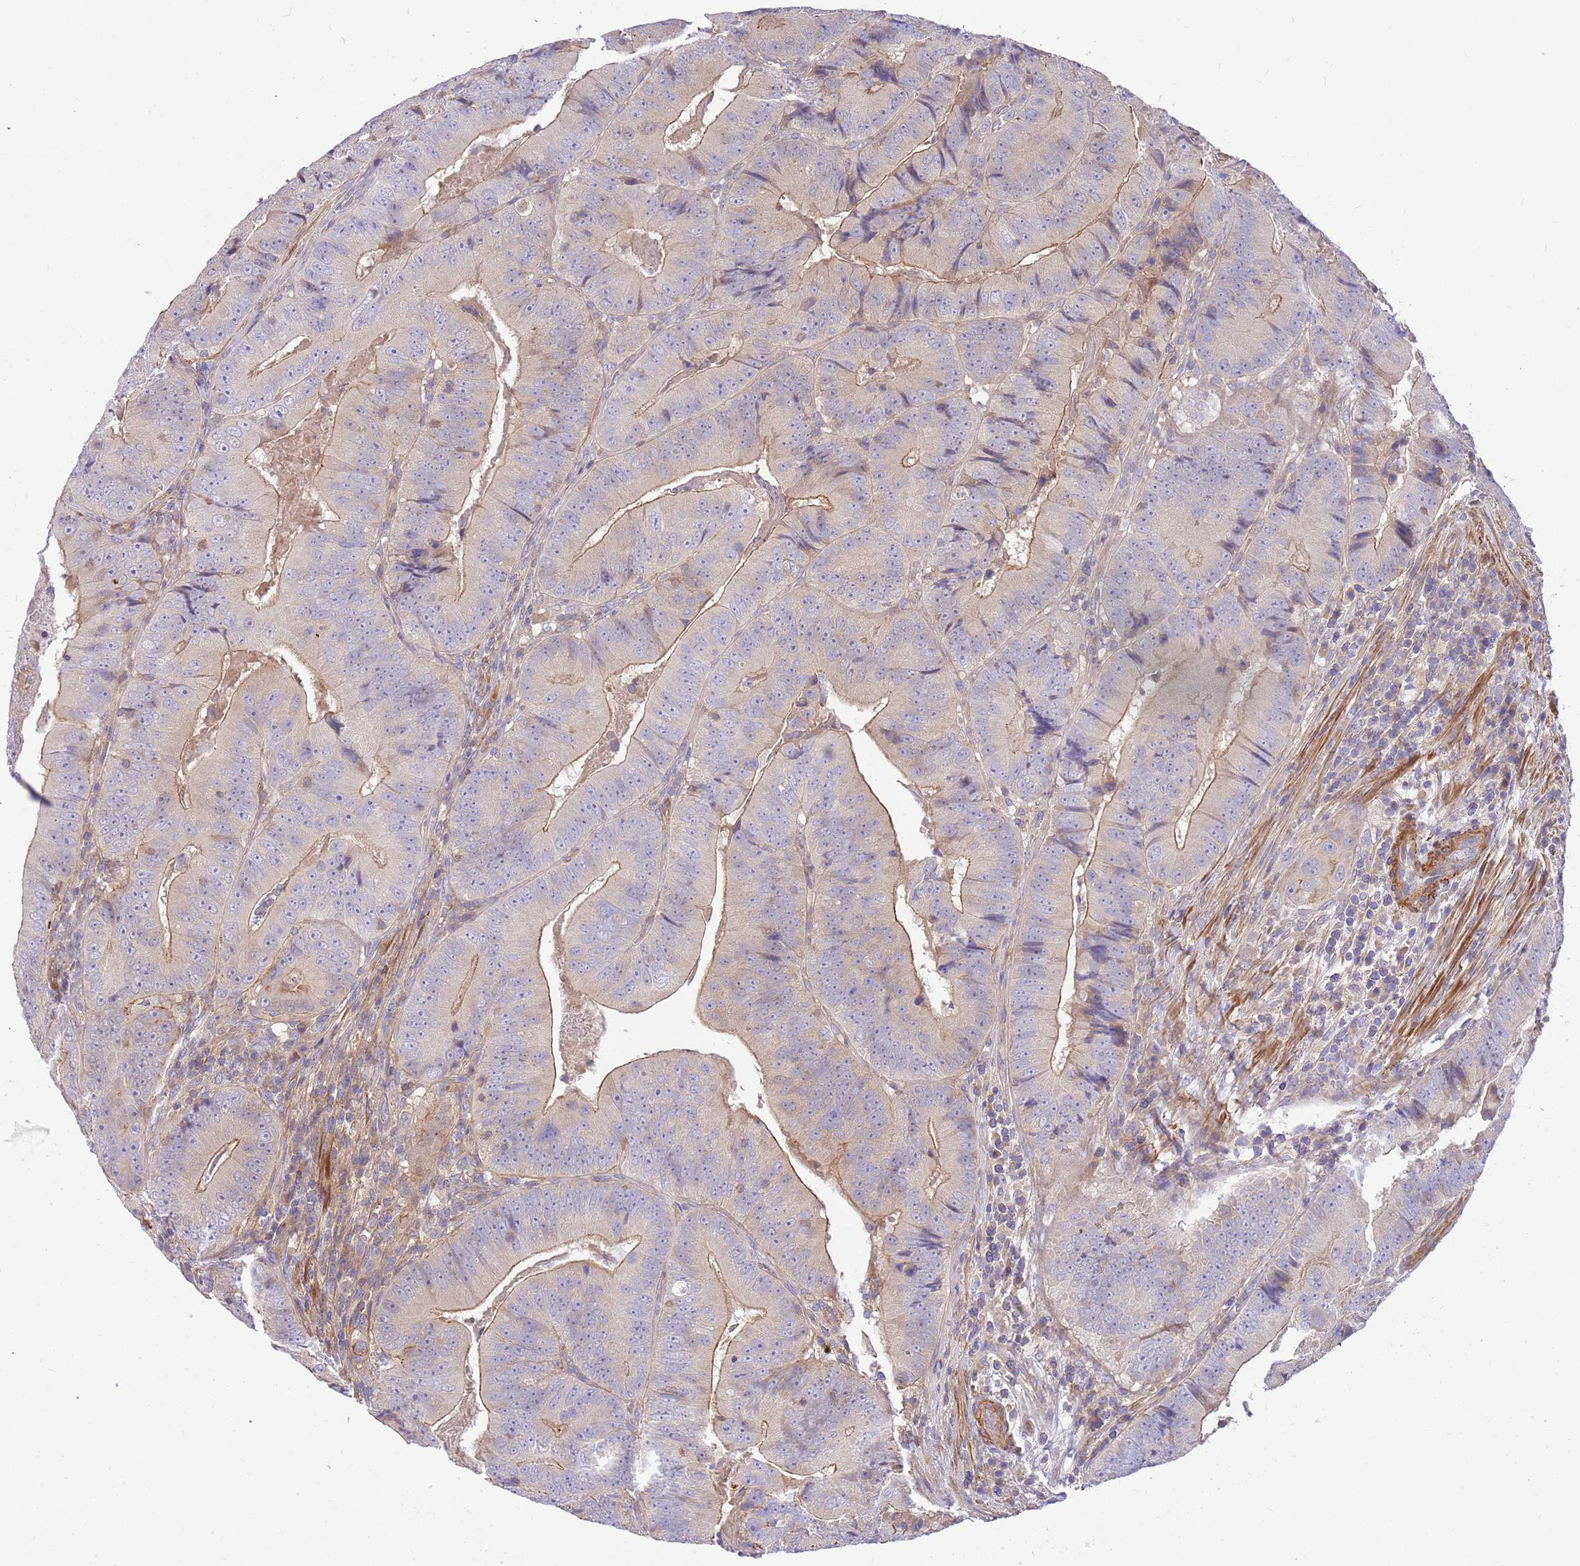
{"staining": {"intensity": "moderate", "quantity": "25%-75%", "location": "cytoplasmic/membranous"}, "tissue": "colorectal cancer", "cell_type": "Tumor cells", "image_type": "cancer", "snomed": [{"axis": "morphology", "description": "Adenocarcinoma, NOS"}, {"axis": "topography", "description": "Colon"}], "caption": "Immunohistochemistry (IHC) micrograph of human adenocarcinoma (colorectal) stained for a protein (brown), which displays medium levels of moderate cytoplasmic/membranous expression in about 25%-75% of tumor cells.", "gene": "MVD", "patient": {"sex": "female", "age": 86}}